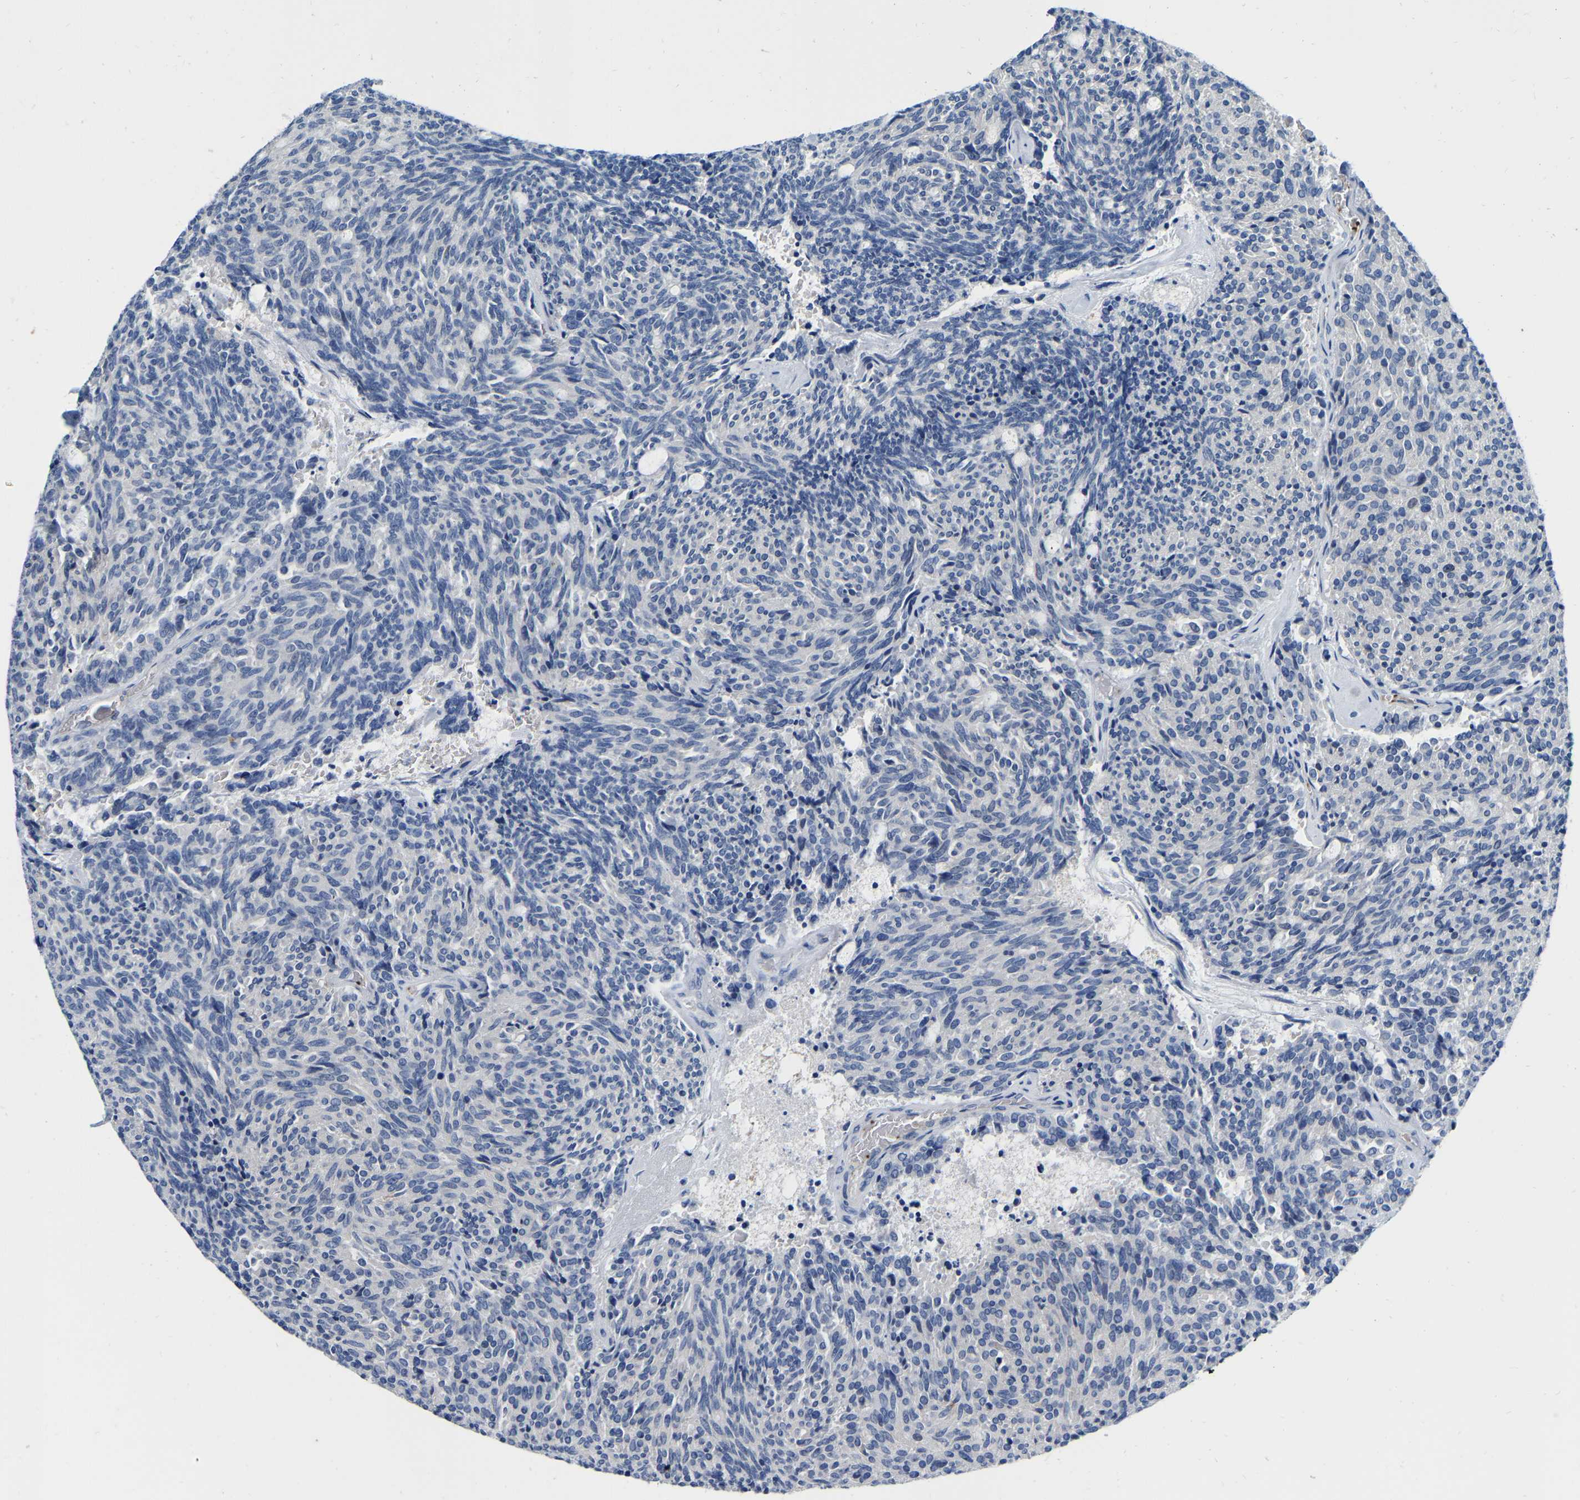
{"staining": {"intensity": "negative", "quantity": "none", "location": "none"}, "tissue": "carcinoid", "cell_type": "Tumor cells", "image_type": "cancer", "snomed": [{"axis": "morphology", "description": "Carcinoid, malignant, NOS"}, {"axis": "topography", "description": "Pancreas"}], "caption": "Malignant carcinoid was stained to show a protein in brown. There is no significant staining in tumor cells. Nuclei are stained in blue.", "gene": "RAB27B", "patient": {"sex": "female", "age": 54}}